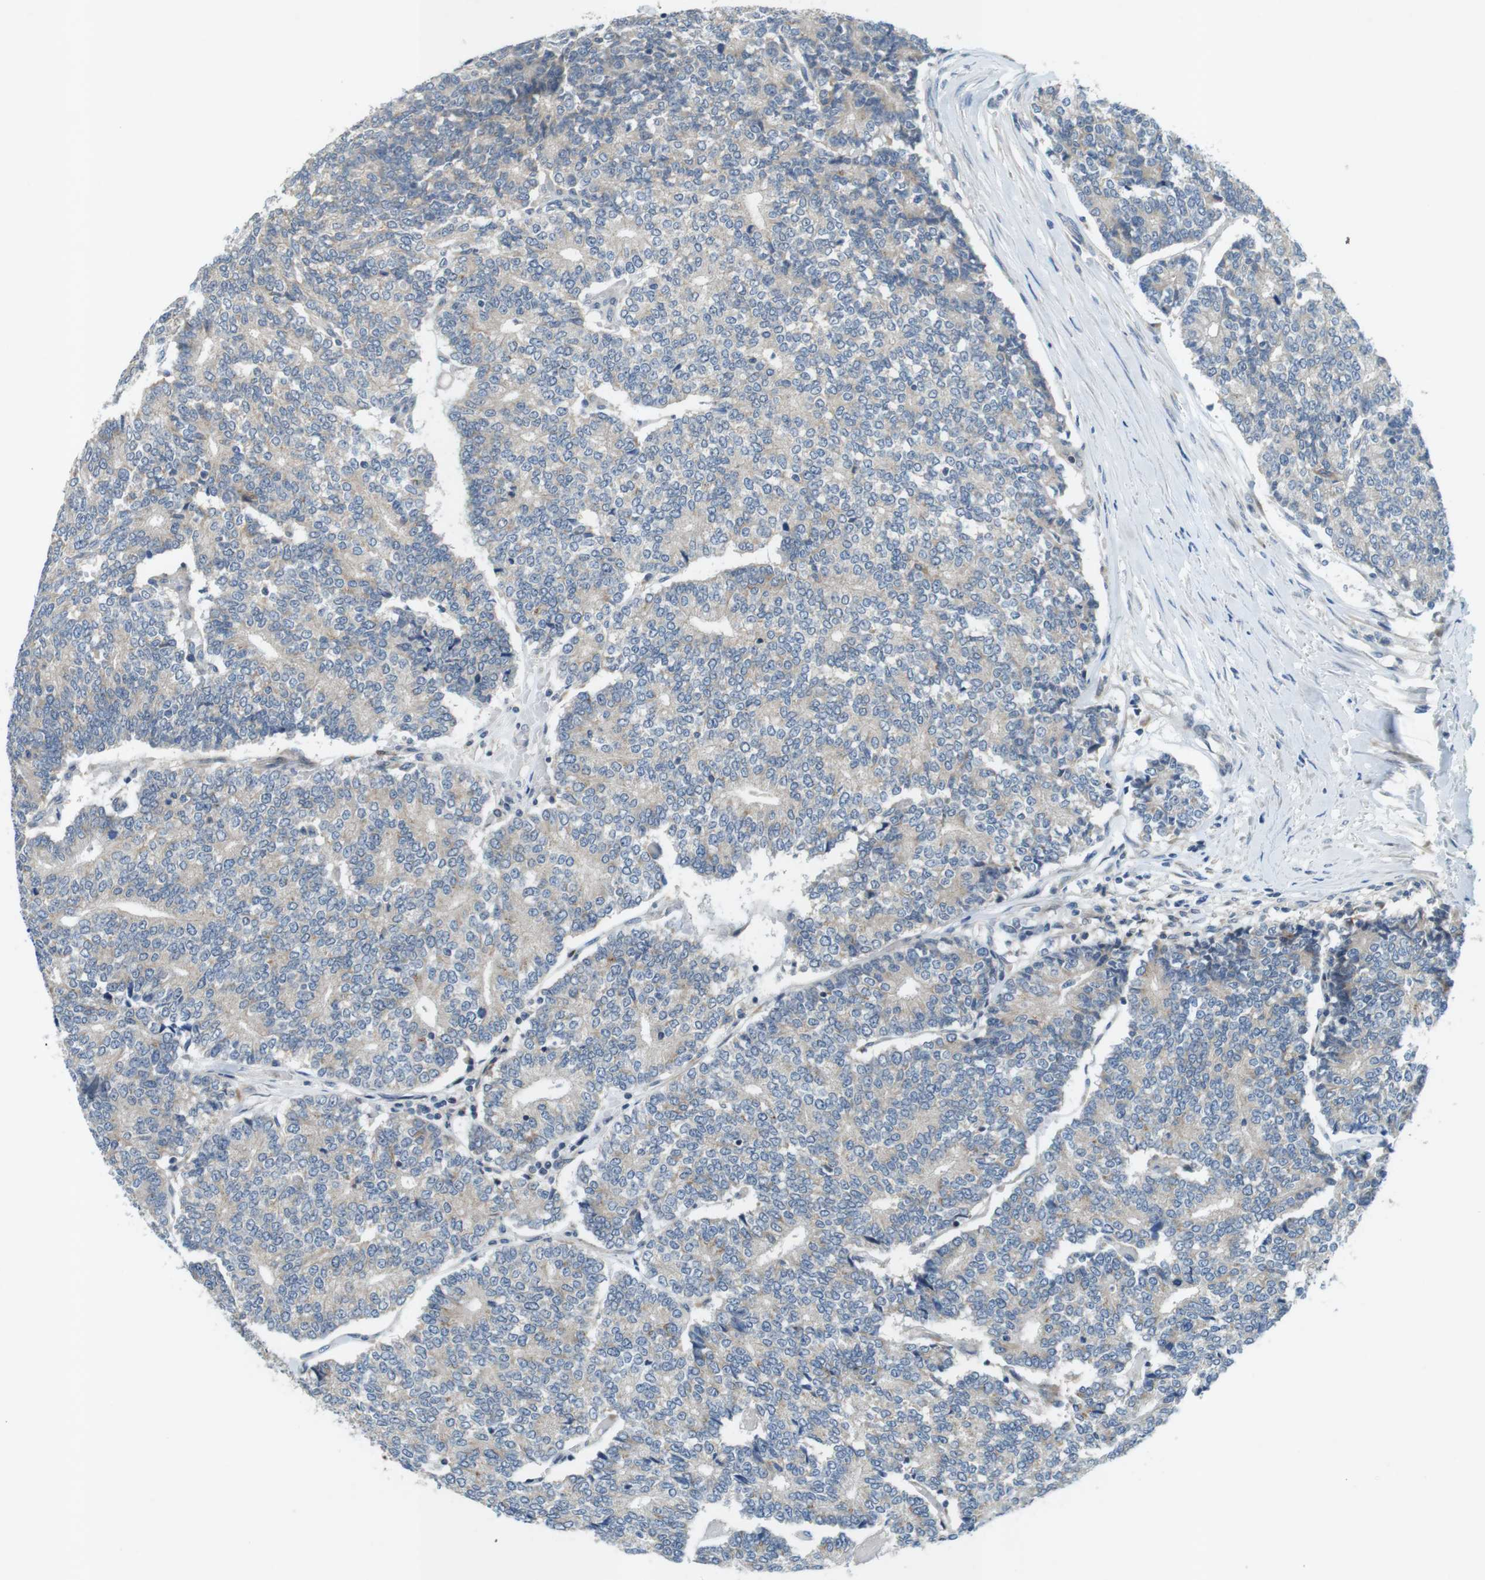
{"staining": {"intensity": "negative", "quantity": "none", "location": "none"}, "tissue": "prostate cancer", "cell_type": "Tumor cells", "image_type": "cancer", "snomed": [{"axis": "morphology", "description": "Normal tissue, NOS"}, {"axis": "morphology", "description": "Adenocarcinoma, High grade"}, {"axis": "topography", "description": "Prostate"}, {"axis": "topography", "description": "Seminal veicle"}], "caption": "IHC micrograph of human adenocarcinoma (high-grade) (prostate) stained for a protein (brown), which shows no positivity in tumor cells. (Stains: DAB immunohistochemistry (IHC) with hematoxylin counter stain, Microscopy: brightfield microscopy at high magnification).", "gene": "TYW1", "patient": {"sex": "male", "age": 55}}